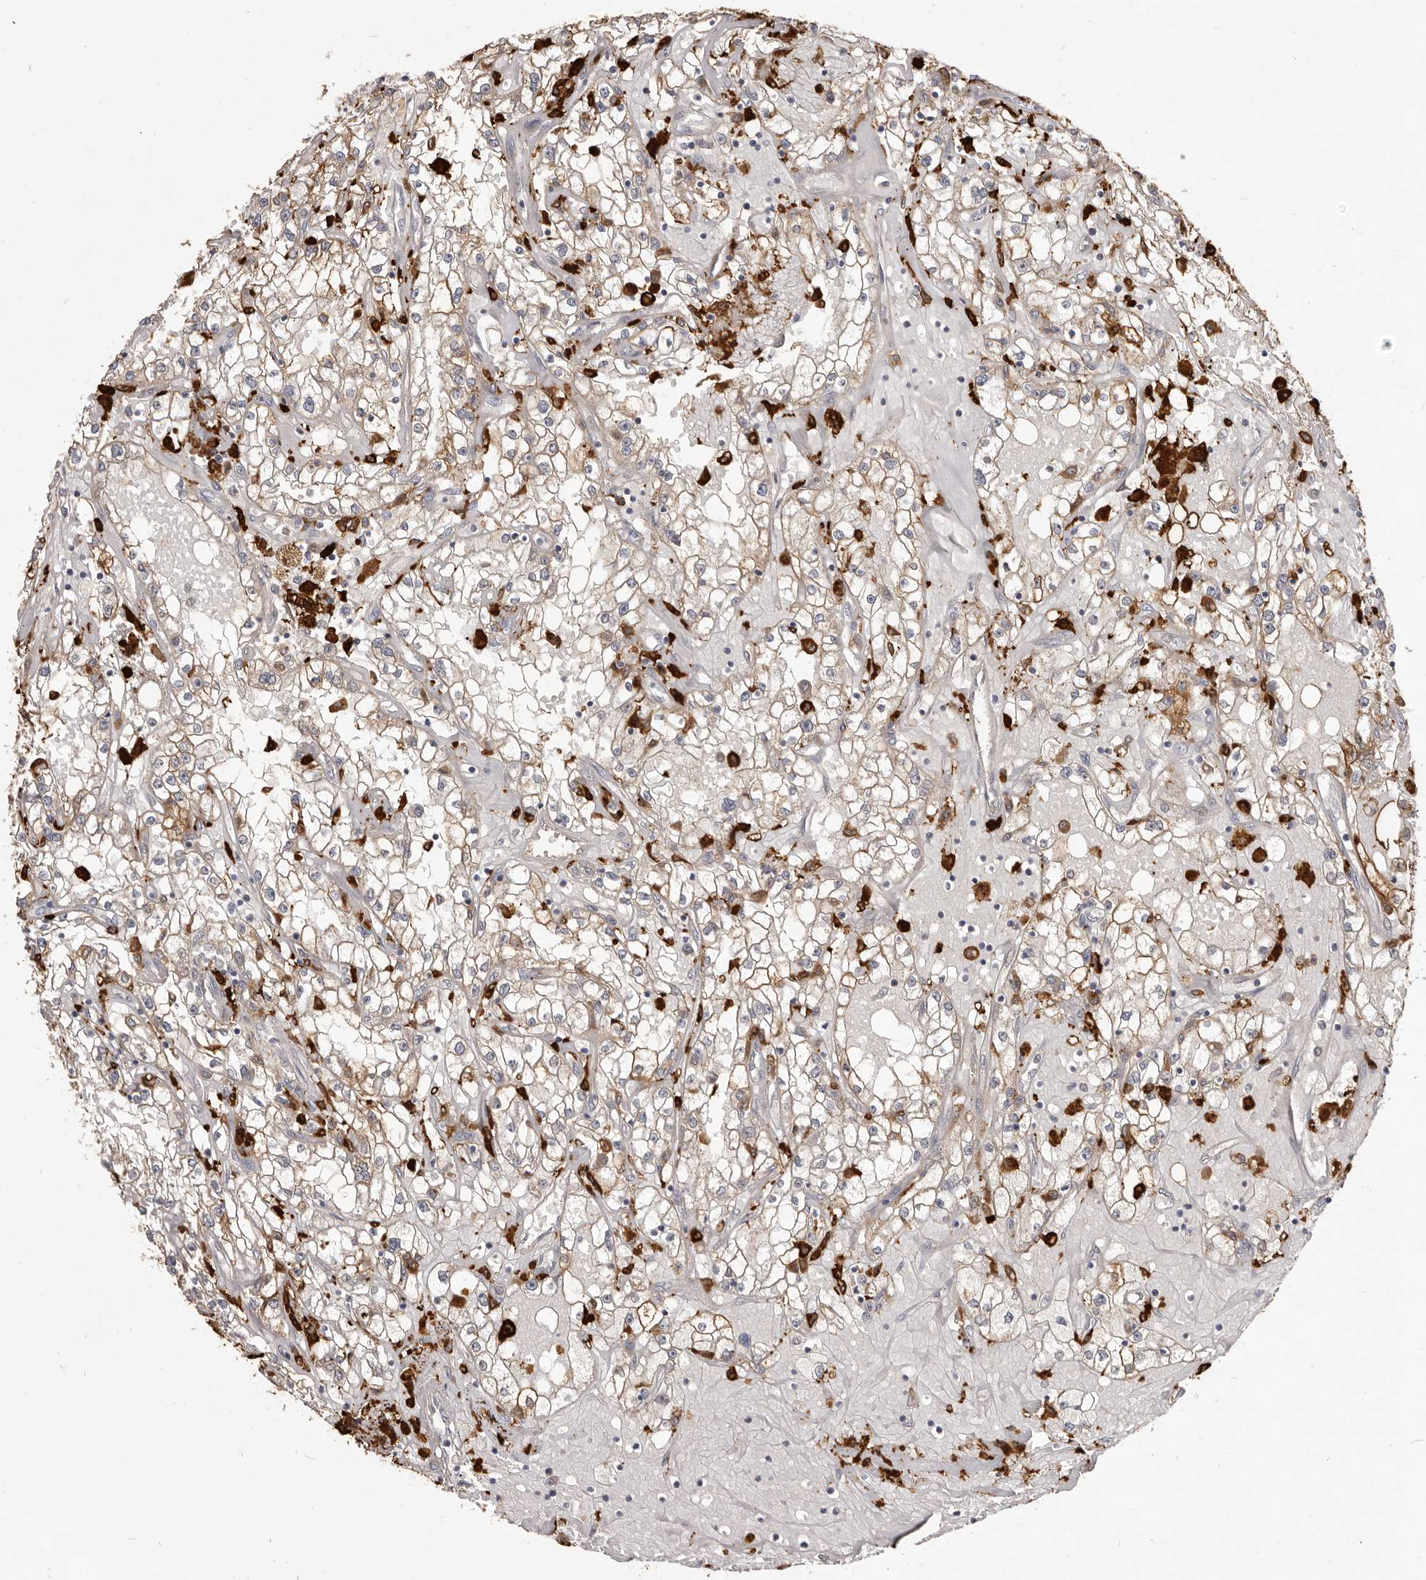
{"staining": {"intensity": "weak", "quantity": "25%-75%", "location": "cytoplasmic/membranous"}, "tissue": "renal cancer", "cell_type": "Tumor cells", "image_type": "cancer", "snomed": [{"axis": "morphology", "description": "Adenocarcinoma, NOS"}, {"axis": "topography", "description": "Kidney"}], "caption": "Tumor cells demonstrate weak cytoplasmic/membranous staining in approximately 25%-75% of cells in renal cancer. (Brightfield microscopy of DAB IHC at high magnification).", "gene": "VPS45", "patient": {"sex": "male", "age": 56}}